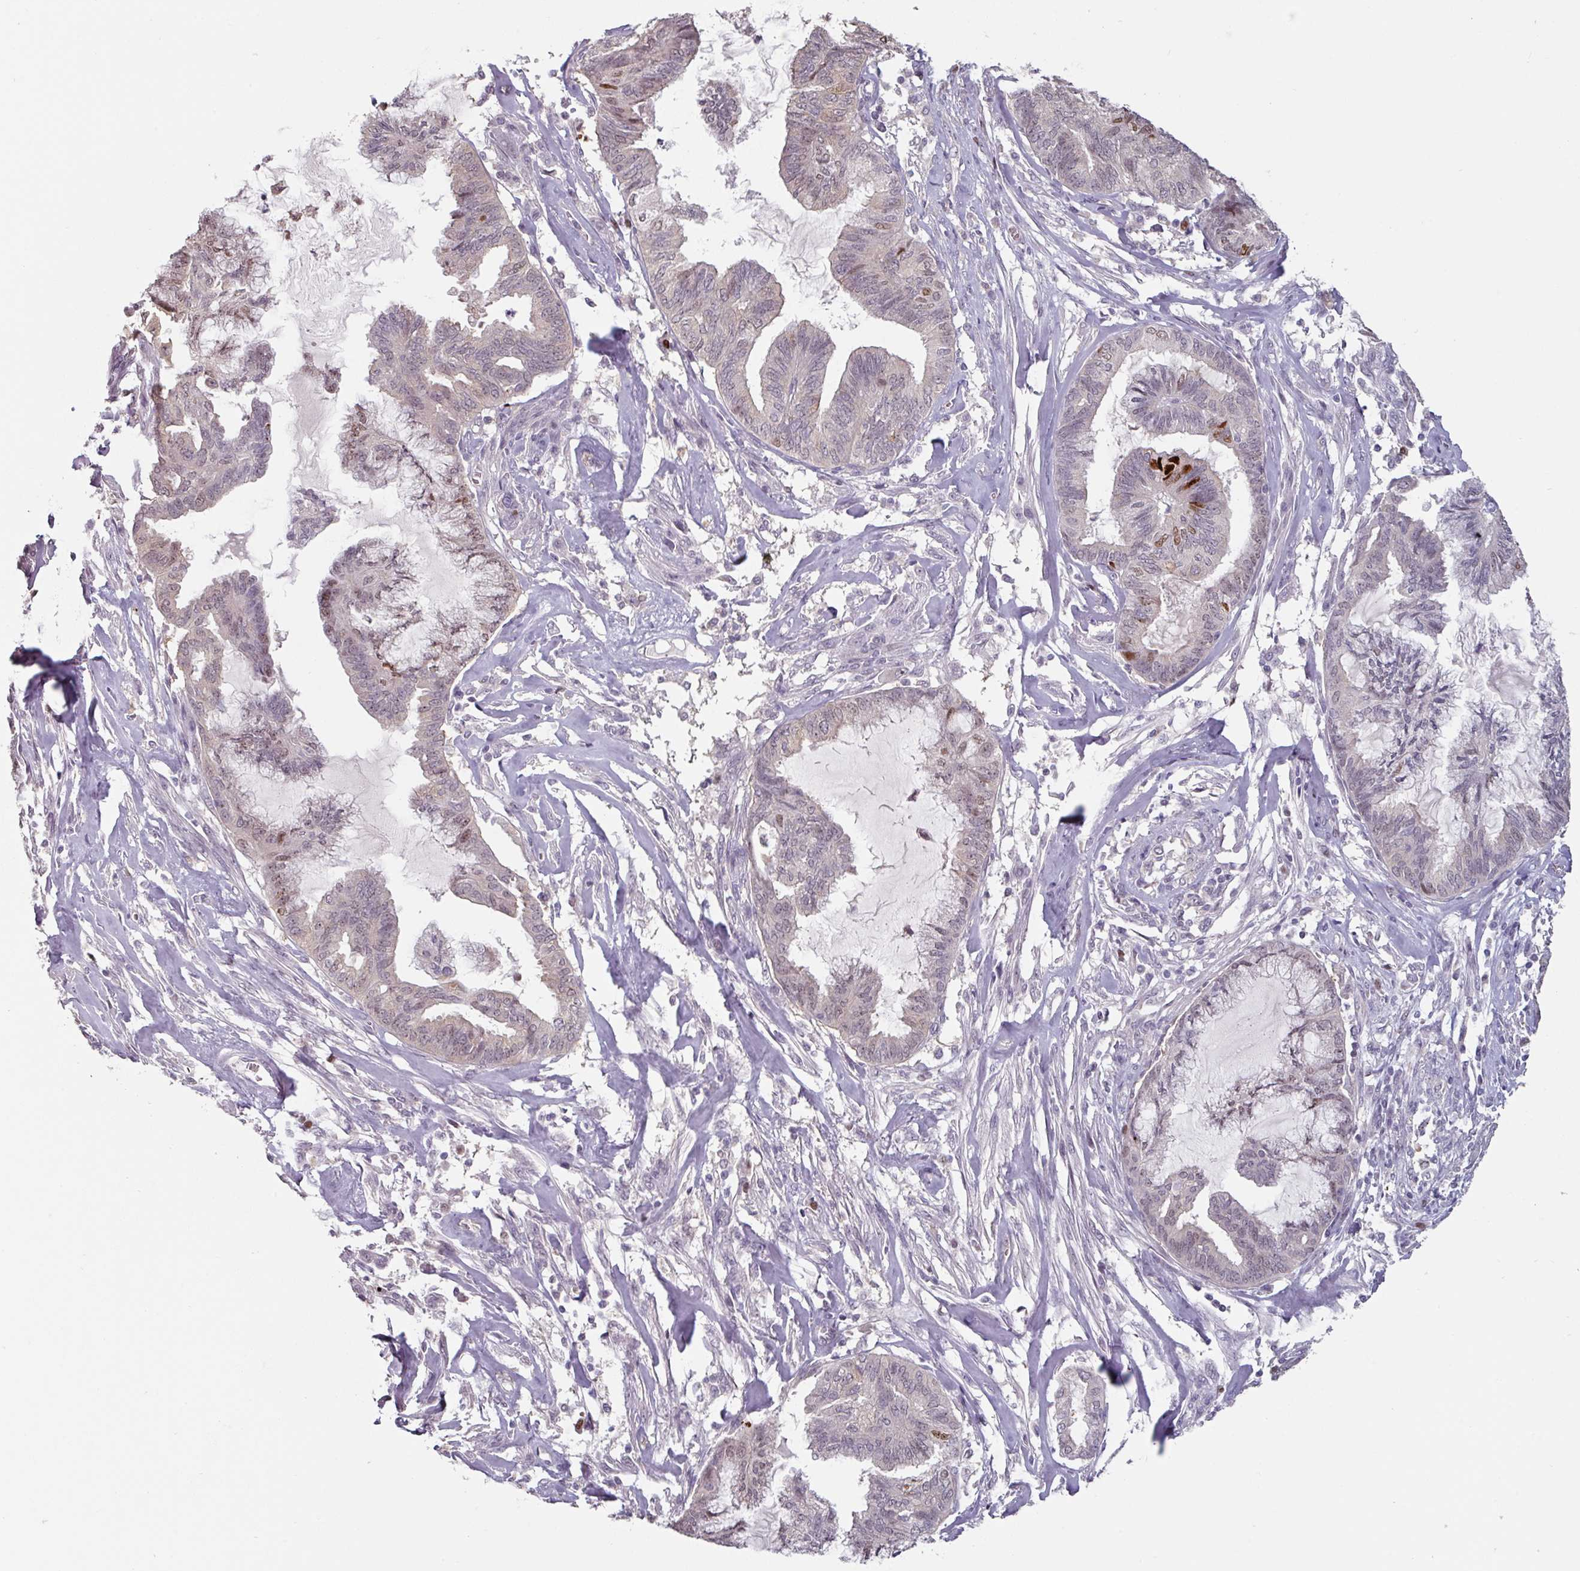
{"staining": {"intensity": "weak", "quantity": "<25%", "location": "nuclear"}, "tissue": "endometrial cancer", "cell_type": "Tumor cells", "image_type": "cancer", "snomed": [{"axis": "morphology", "description": "Adenocarcinoma, NOS"}, {"axis": "topography", "description": "Endometrium"}], "caption": "This is a photomicrograph of immunohistochemistry (IHC) staining of adenocarcinoma (endometrial), which shows no expression in tumor cells.", "gene": "ZBTB6", "patient": {"sex": "female", "age": 86}}